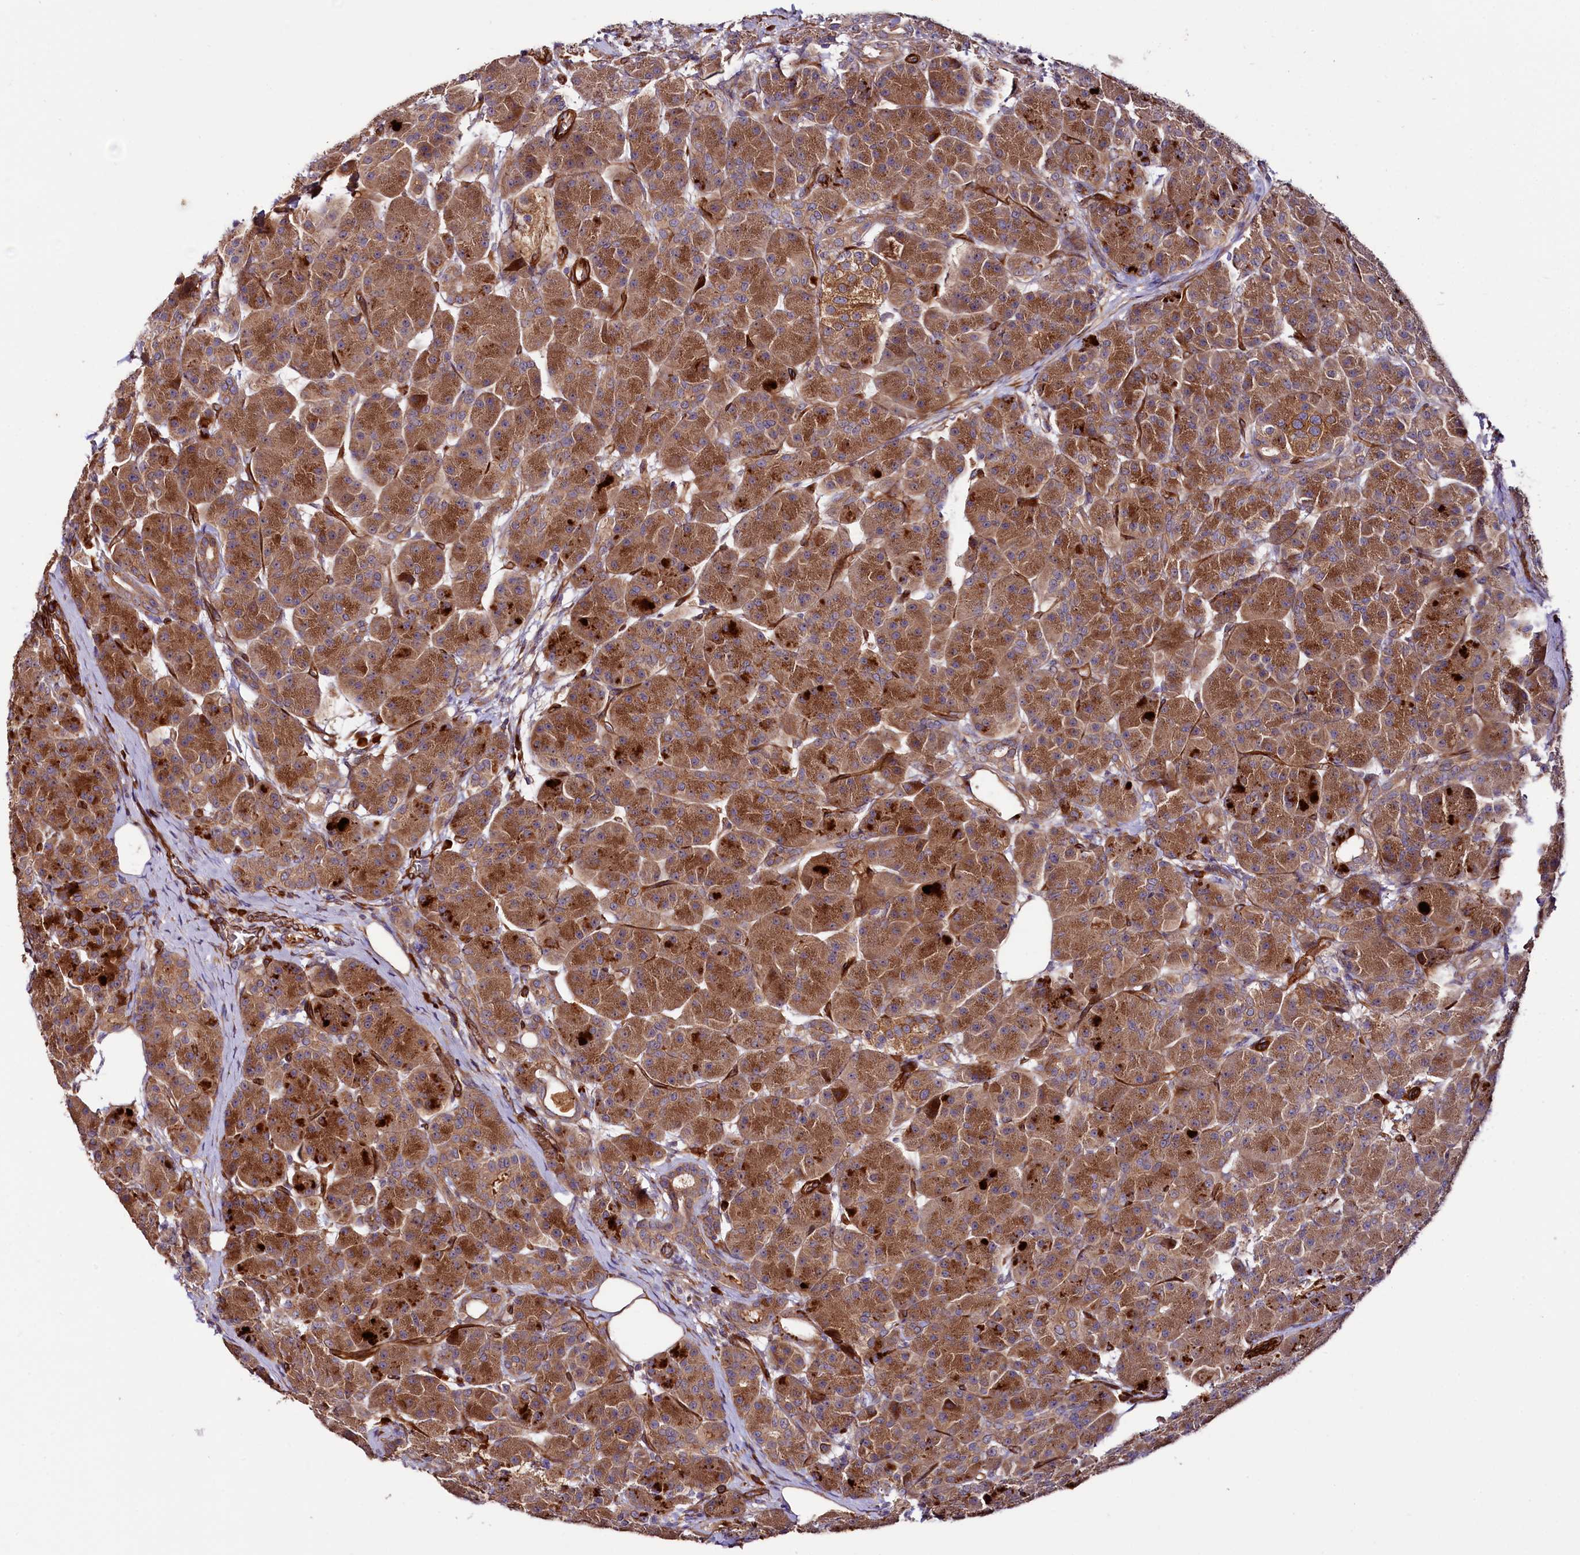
{"staining": {"intensity": "strong", "quantity": ">75%", "location": "cytoplasmic/membranous"}, "tissue": "pancreas", "cell_type": "Exocrine glandular cells", "image_type": "normal", "snomed": [{"axis": "morphology", "description": "Normal tissue, NOS"}, {"axis": "topography", "description": "Pancreas"}], "caption": "A photomicrograph of pancreas stained for a protein demonstrates strong cytoplasmic/membranous brown staining in exocrine glandular cells. (DAB (3,3'-diaminobenzidine) IHC, brown staining for protein, blue staining for nuclei).", "gene": "SPATS2", "patient": {"sex": "male", "age": 63}}